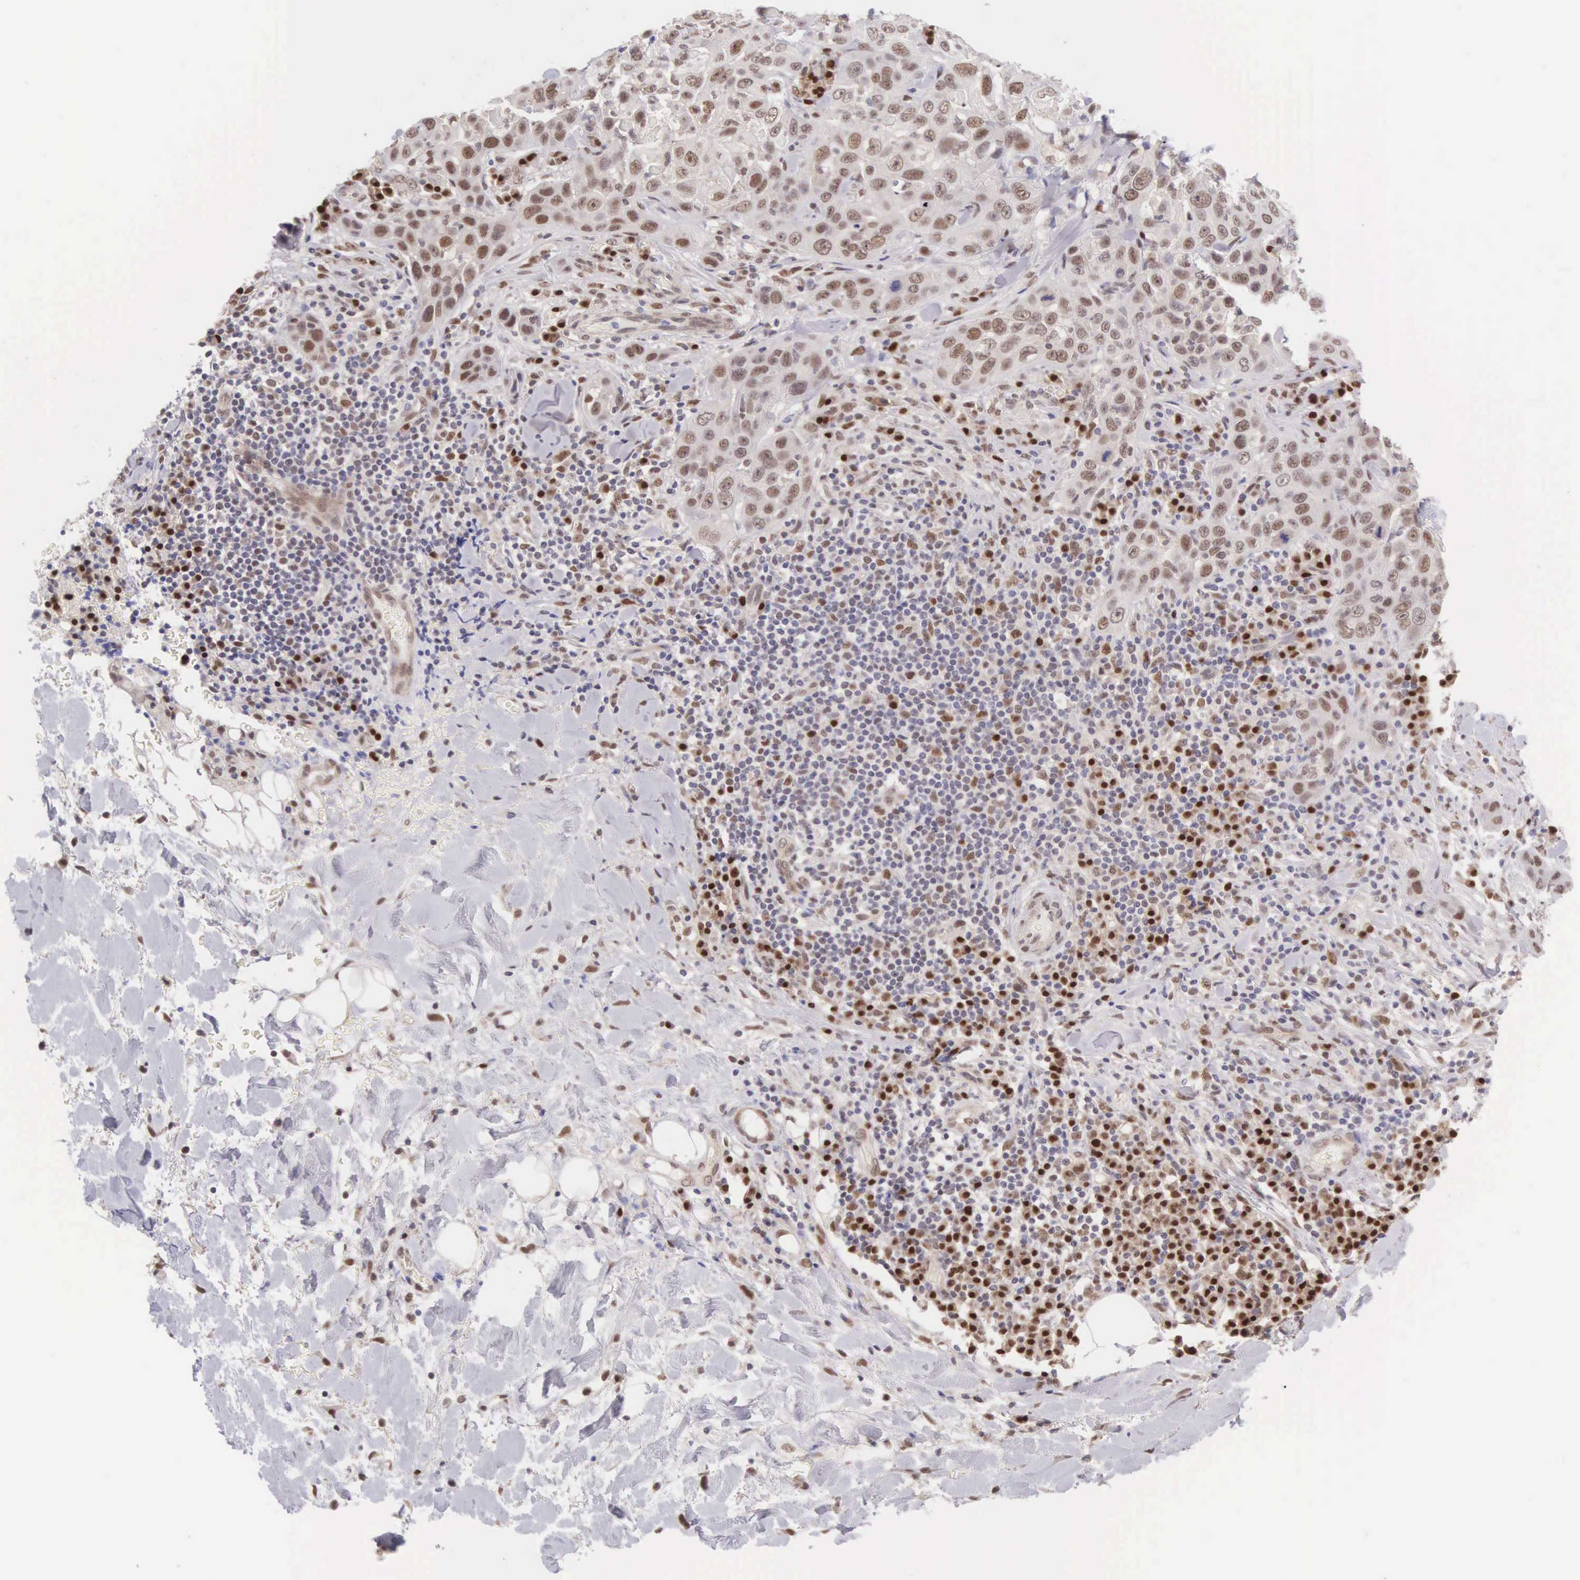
{"staining": {"intensity": "moderate", "quantity": "25%-75%", "location": "nuclear"}, "tissue": "skin cancer", "cell_type": "Tumor cells", "image_type": "cancer", "snomed": [{"axis": "morphology", "description": "Squamous cell carcinoma, NOS"}, {"axis": "topography", "description": "Skin"}], "caption": "Immunohistochemical staining of human skin squamous cell carcinoma shows medium levels of moderate nuclear protein positivity in about 25%-75% of tumor cells.", "gene": "CCDC117", "patient": {"sex": "male", "age": 84}}